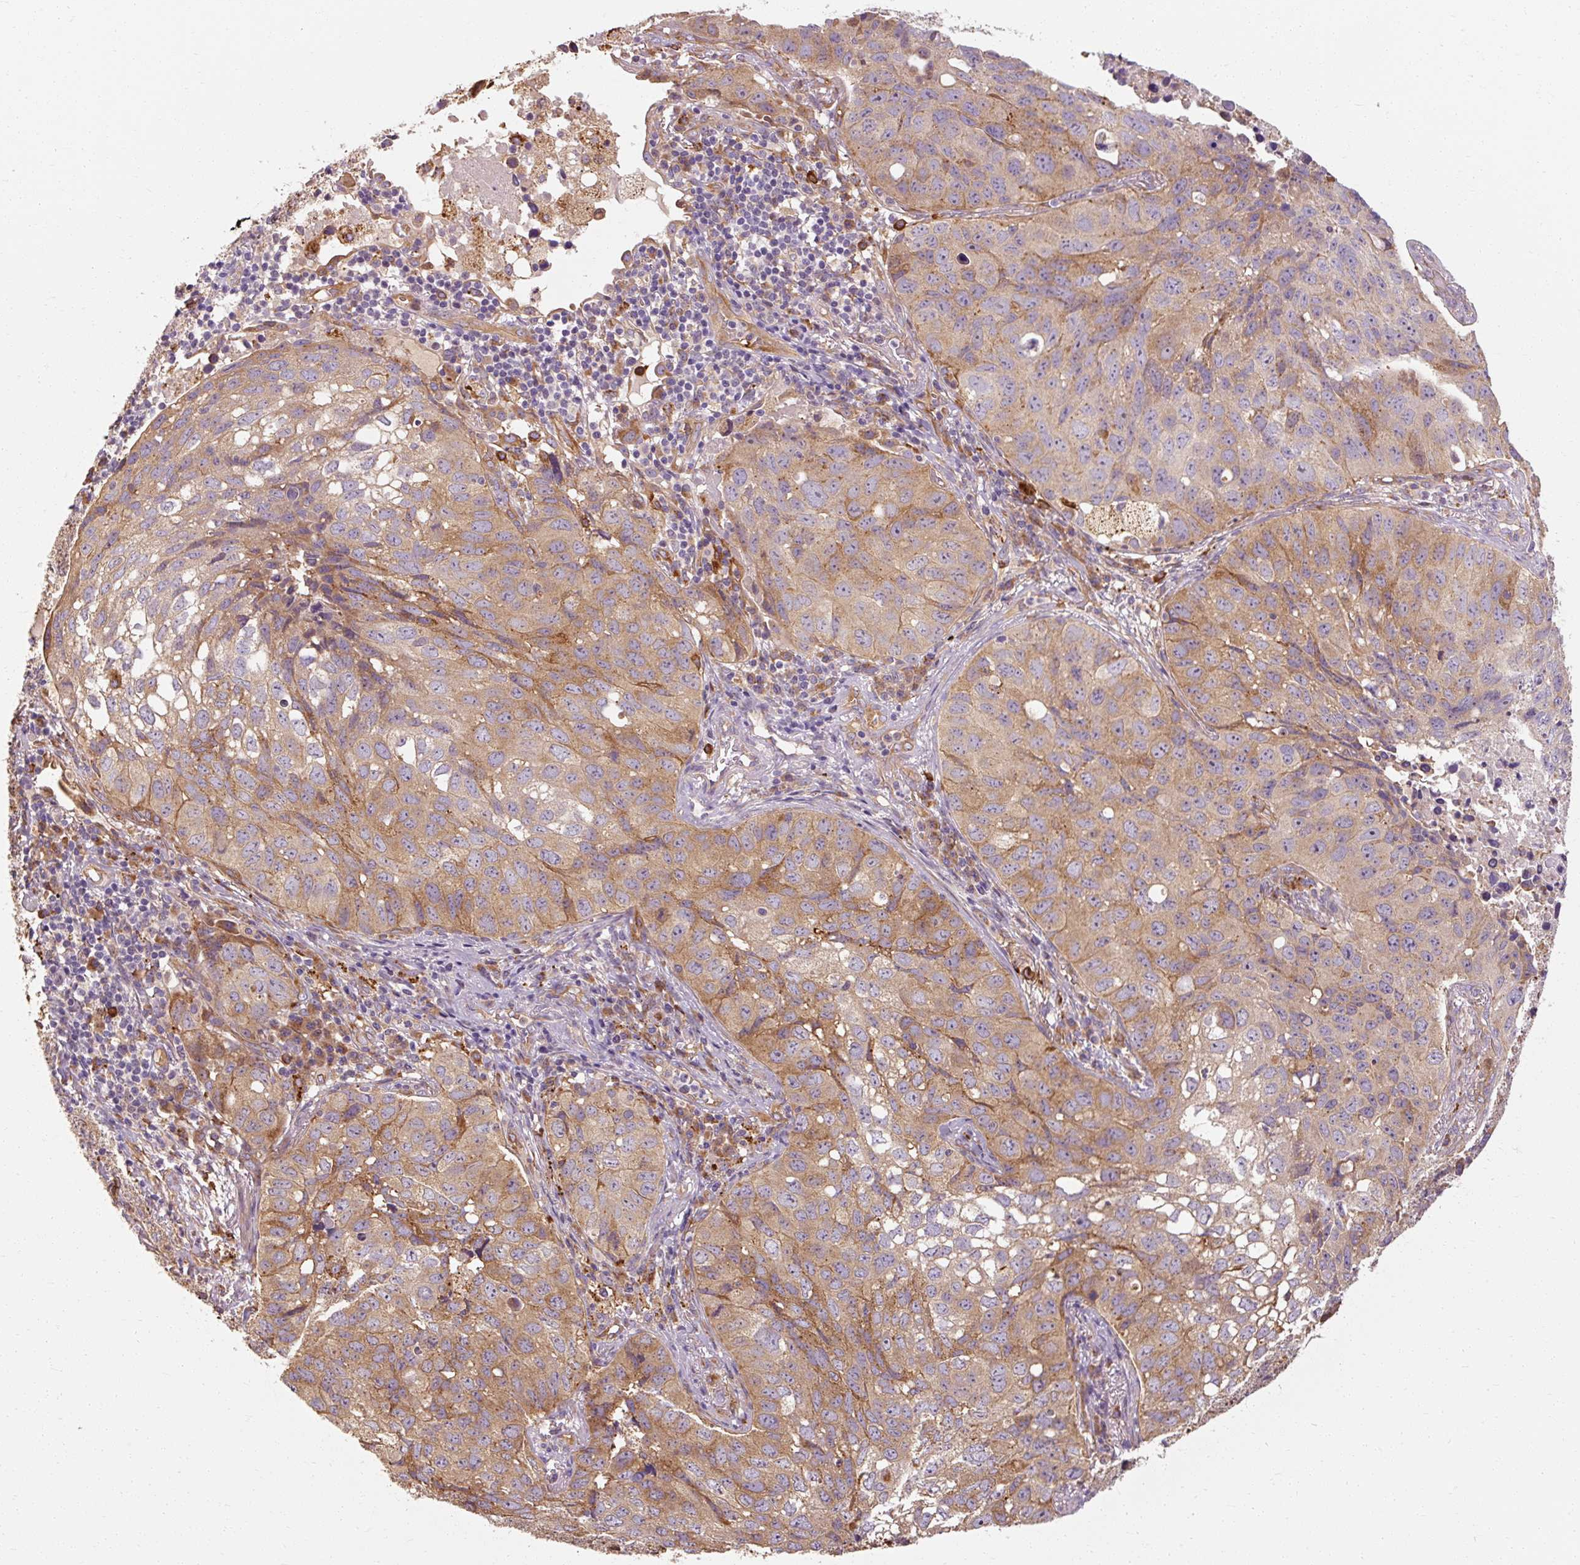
{"staining": {"intensity": "moderate", "quantity": ">75%", "location": "cytoplasmic/membranous"}, "tissue": "lung cancer", "cell_type": "Tumor cells", "image_type": "cancer", "snomed": [{"axis": "morphology", "description": "Squamous cell carcinoma, NOS"}, {"axis": "topography", "description": "Lung"}], "caption": "Squamous cell carcinoma (lung) stained for a protein exhibits moderate cytoplasmic/membranous positivity in tumor cells.", "gene": "TBC1D4", "patient": {"sex": "male", "age": 60}}